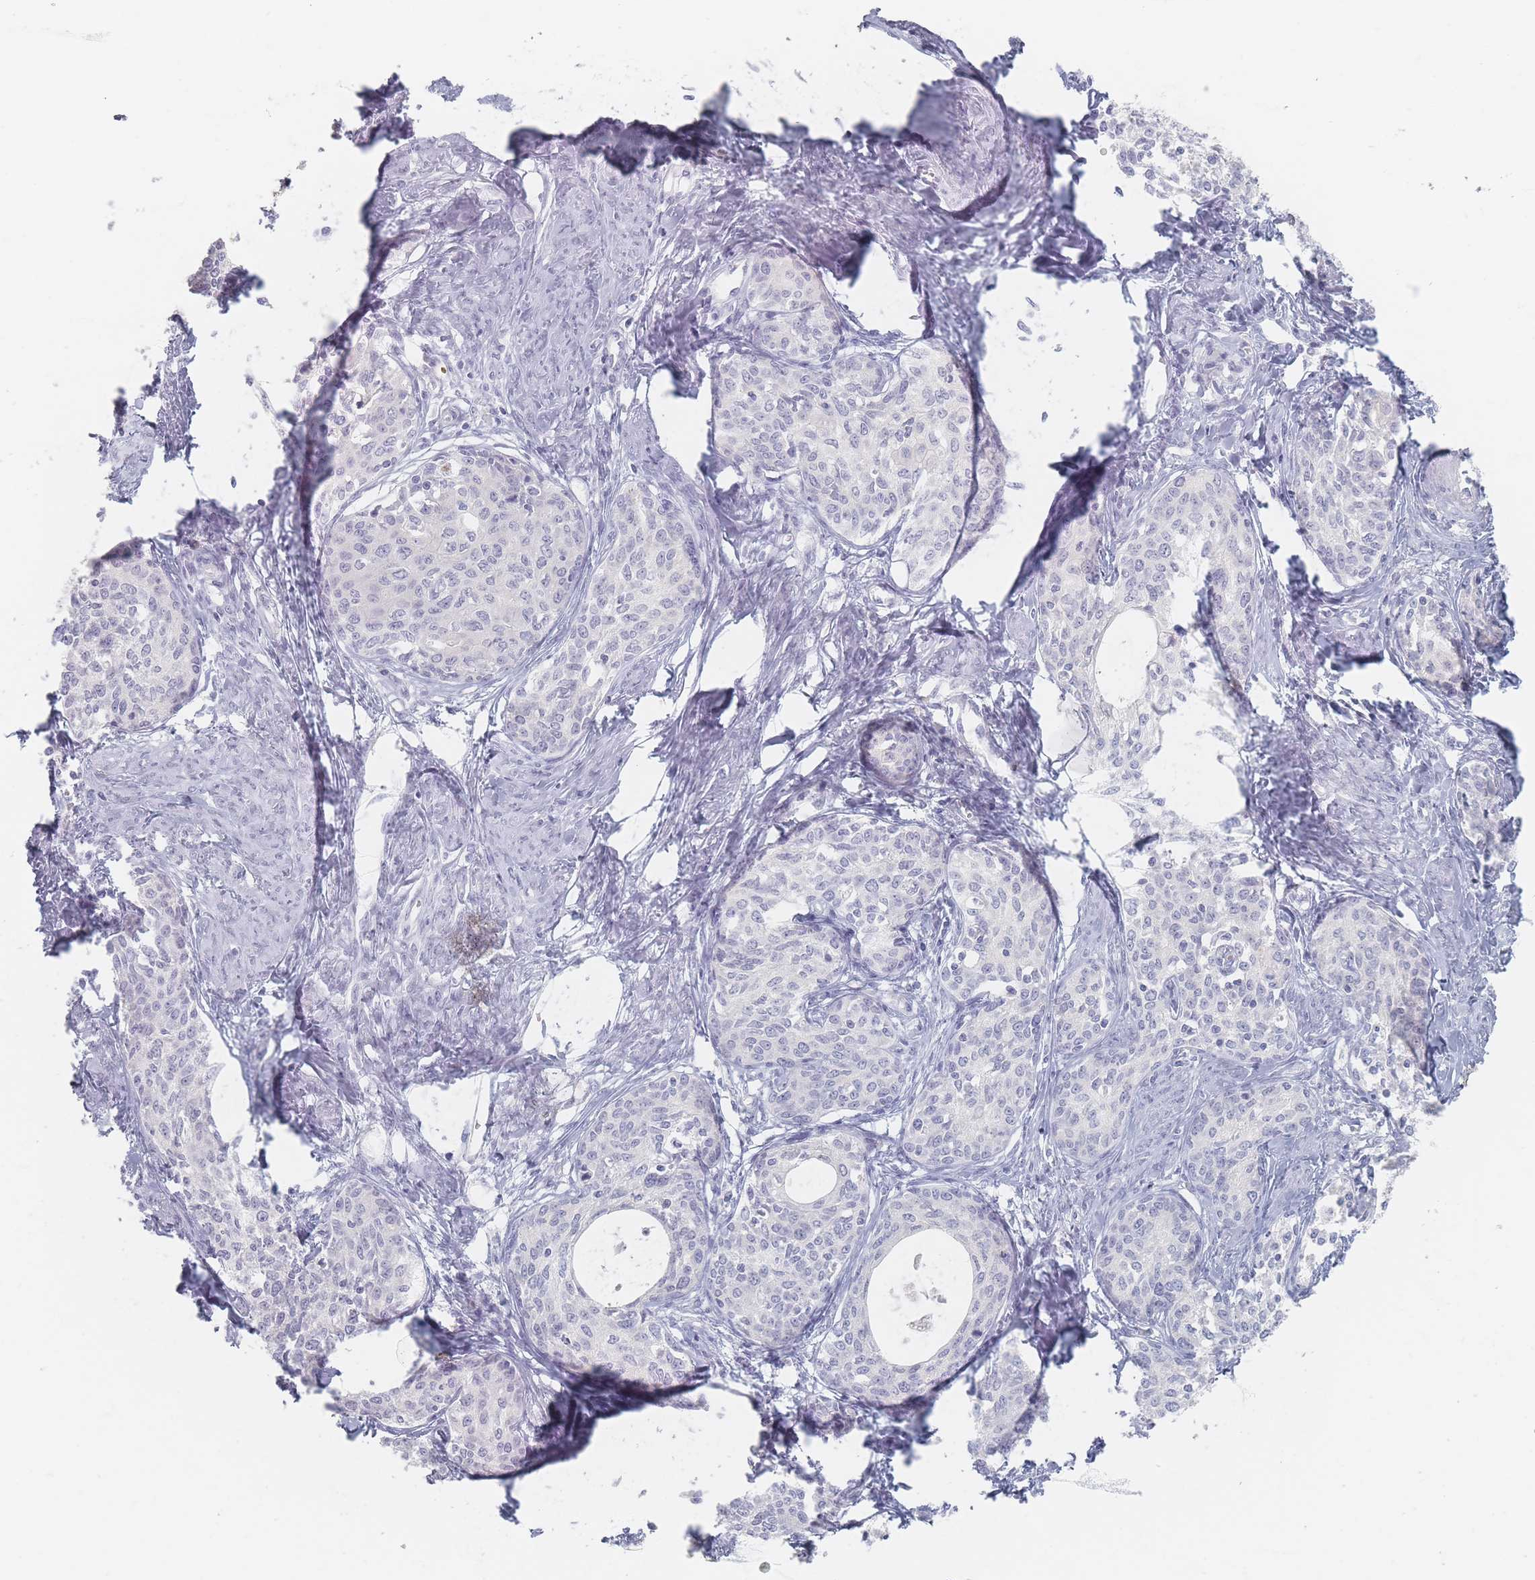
{"staining": {"intensity": "negative", "quantity": "none", "location": "none"}, "tissue": "cervical cancer", "cell_type": "Tumor cells", "image_type": "cancer", "snomed": [{"axis": "morphology", "description": "Squamous cell carcinoma, NOS"}, {"axis": "morphology", "description": "Adenocarcinoma, NOS"}, {"axis": "topography", "description": "Cervix"}], "caption": "Cervical cancer was stained to show a protein in brown. There is no significant positivity in tumor cells. The staining is performed using DAB (3,3'-diaminobenzidine) brown chromogen with nuclei counter-stained in using hematoxylin.", "gene": "CD37", "patient": {"sex": "female", "age": 52}}